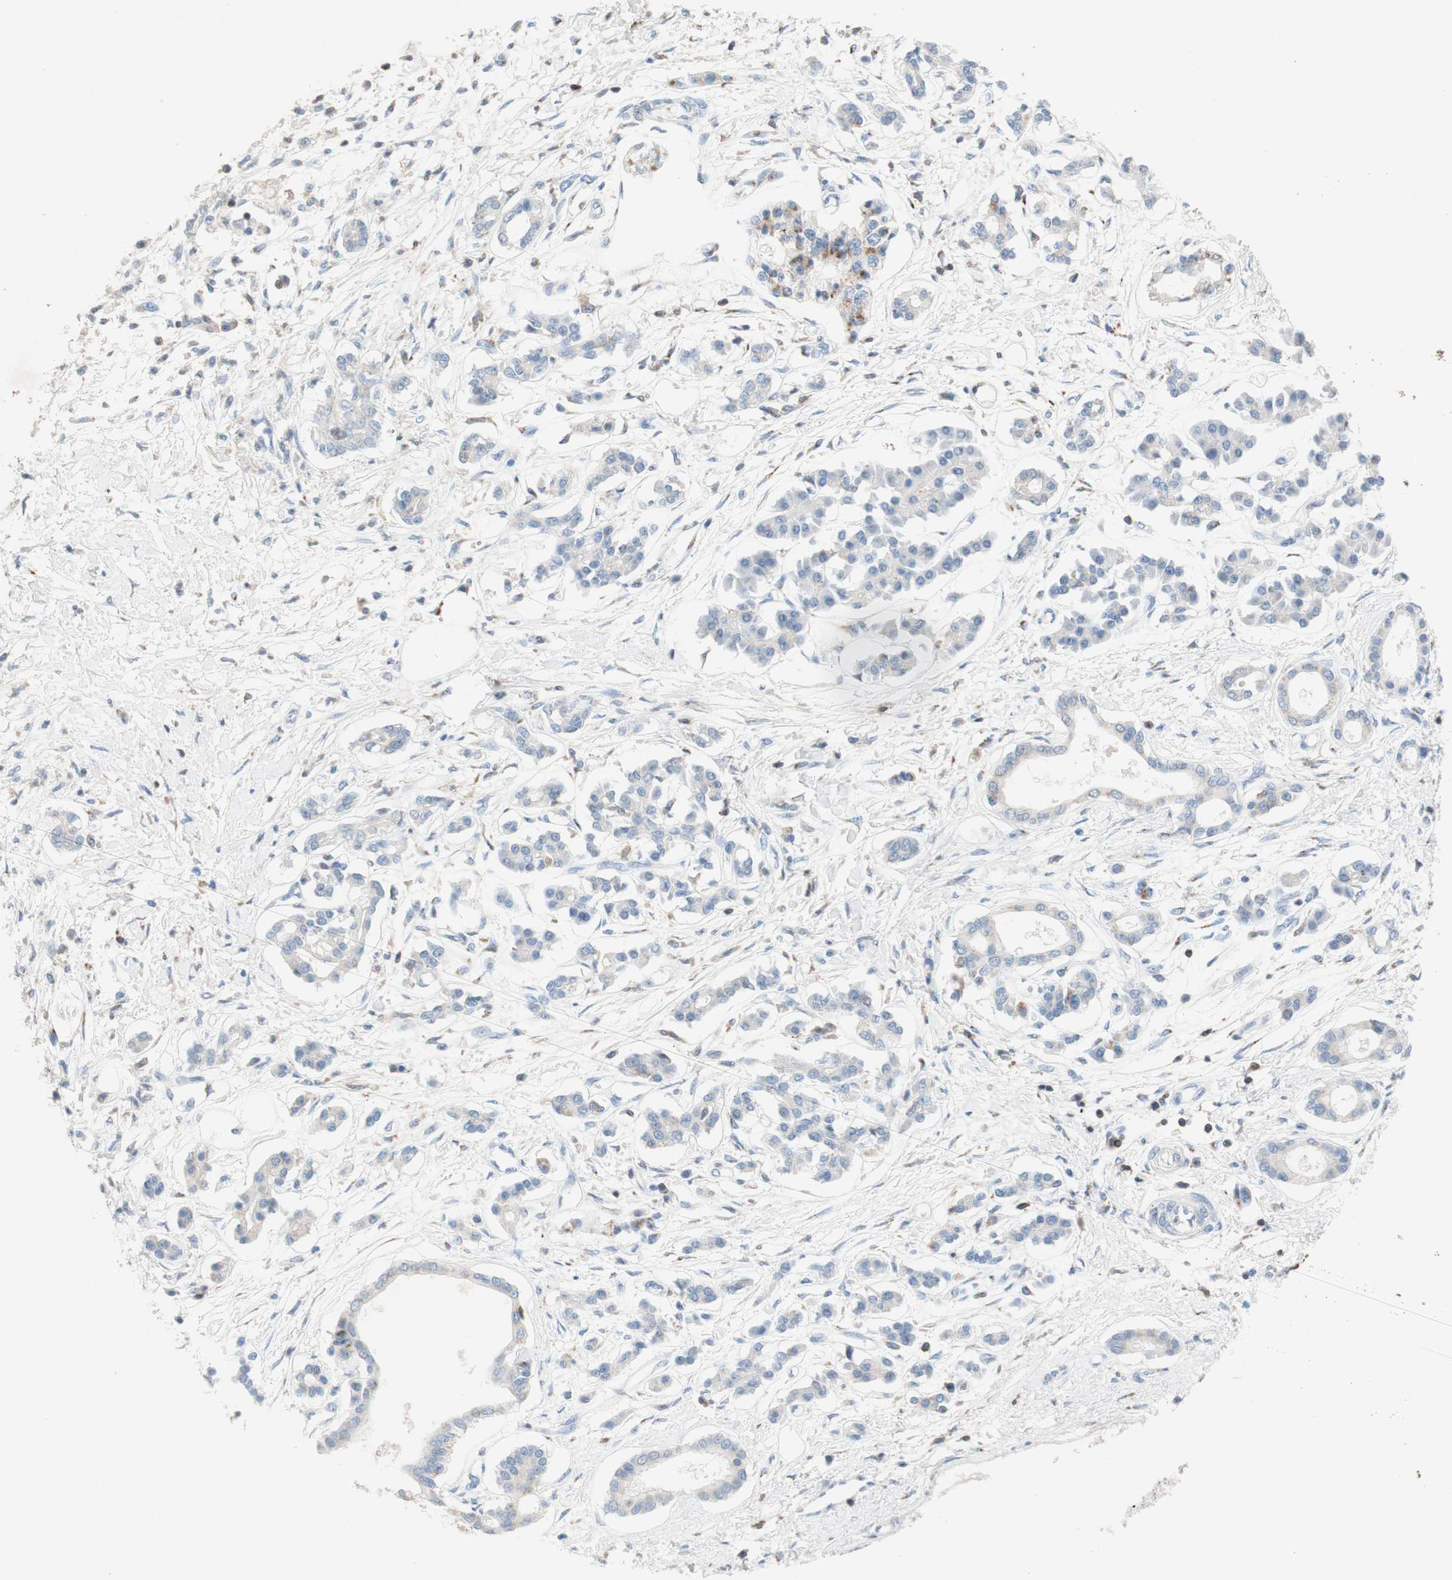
{"staining": {"intensity": "negative", "quantity": "none", "location": "none"}, "tissue": "pancreatic cancer", "cell_type": "Tumor cells", "image_type": "cancer", "snomed": [{"axis": "morphology", "description": "Adenocarcinoma, NOS"}, {"axis": "topography", "description": "Pancreas"}], "caption": "Immunohistochemical staining of pancreatic adenocarcinoma displays no significant positivity in tumor cells.", "gene": "SPINK6", "patient": {"sex": "male", "age": 56}}